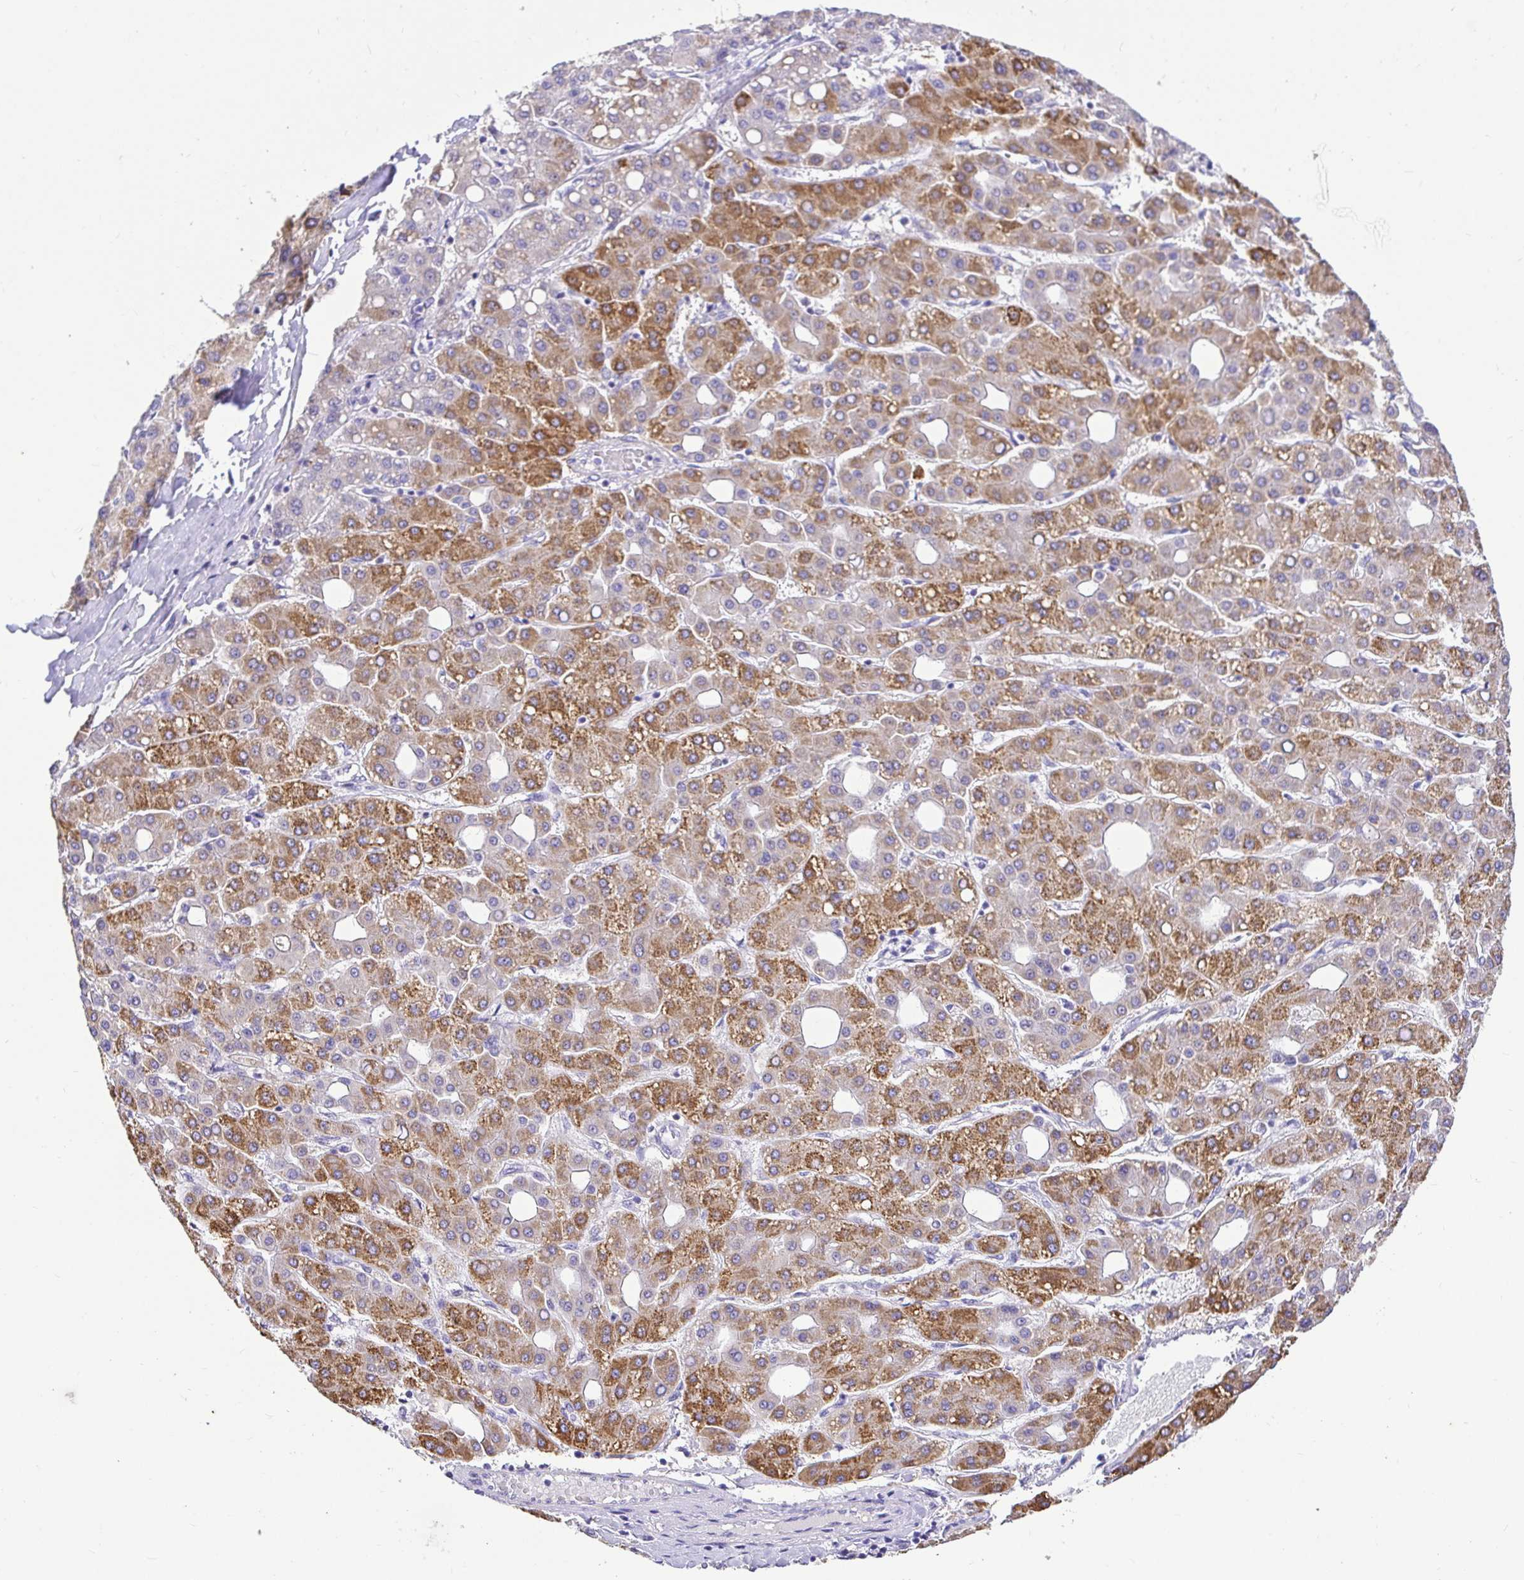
{"staining": {"intensity": "moderate", "quantity": "25%-75%", "location": "cytoplasmic/membranous"}, "tissue": "liver cancer", "cell_type": "Tumor cells", "image_type": "cancer", "snomed": [{"axis": "morphology", "description": "Carcinoma, Hepatocellular, NOS"}, {"axis": "topography", "description": "Liver"}], "caption": "The image exhibits immunohistochemical staining of hepatocellular carcinoma (liver). There is moderate cytoplasmic/membranous positivity is present in about 25%-75% of tumor cells.", "gene": "CDO1", "patient": {"sex": "male", "age": 65}}